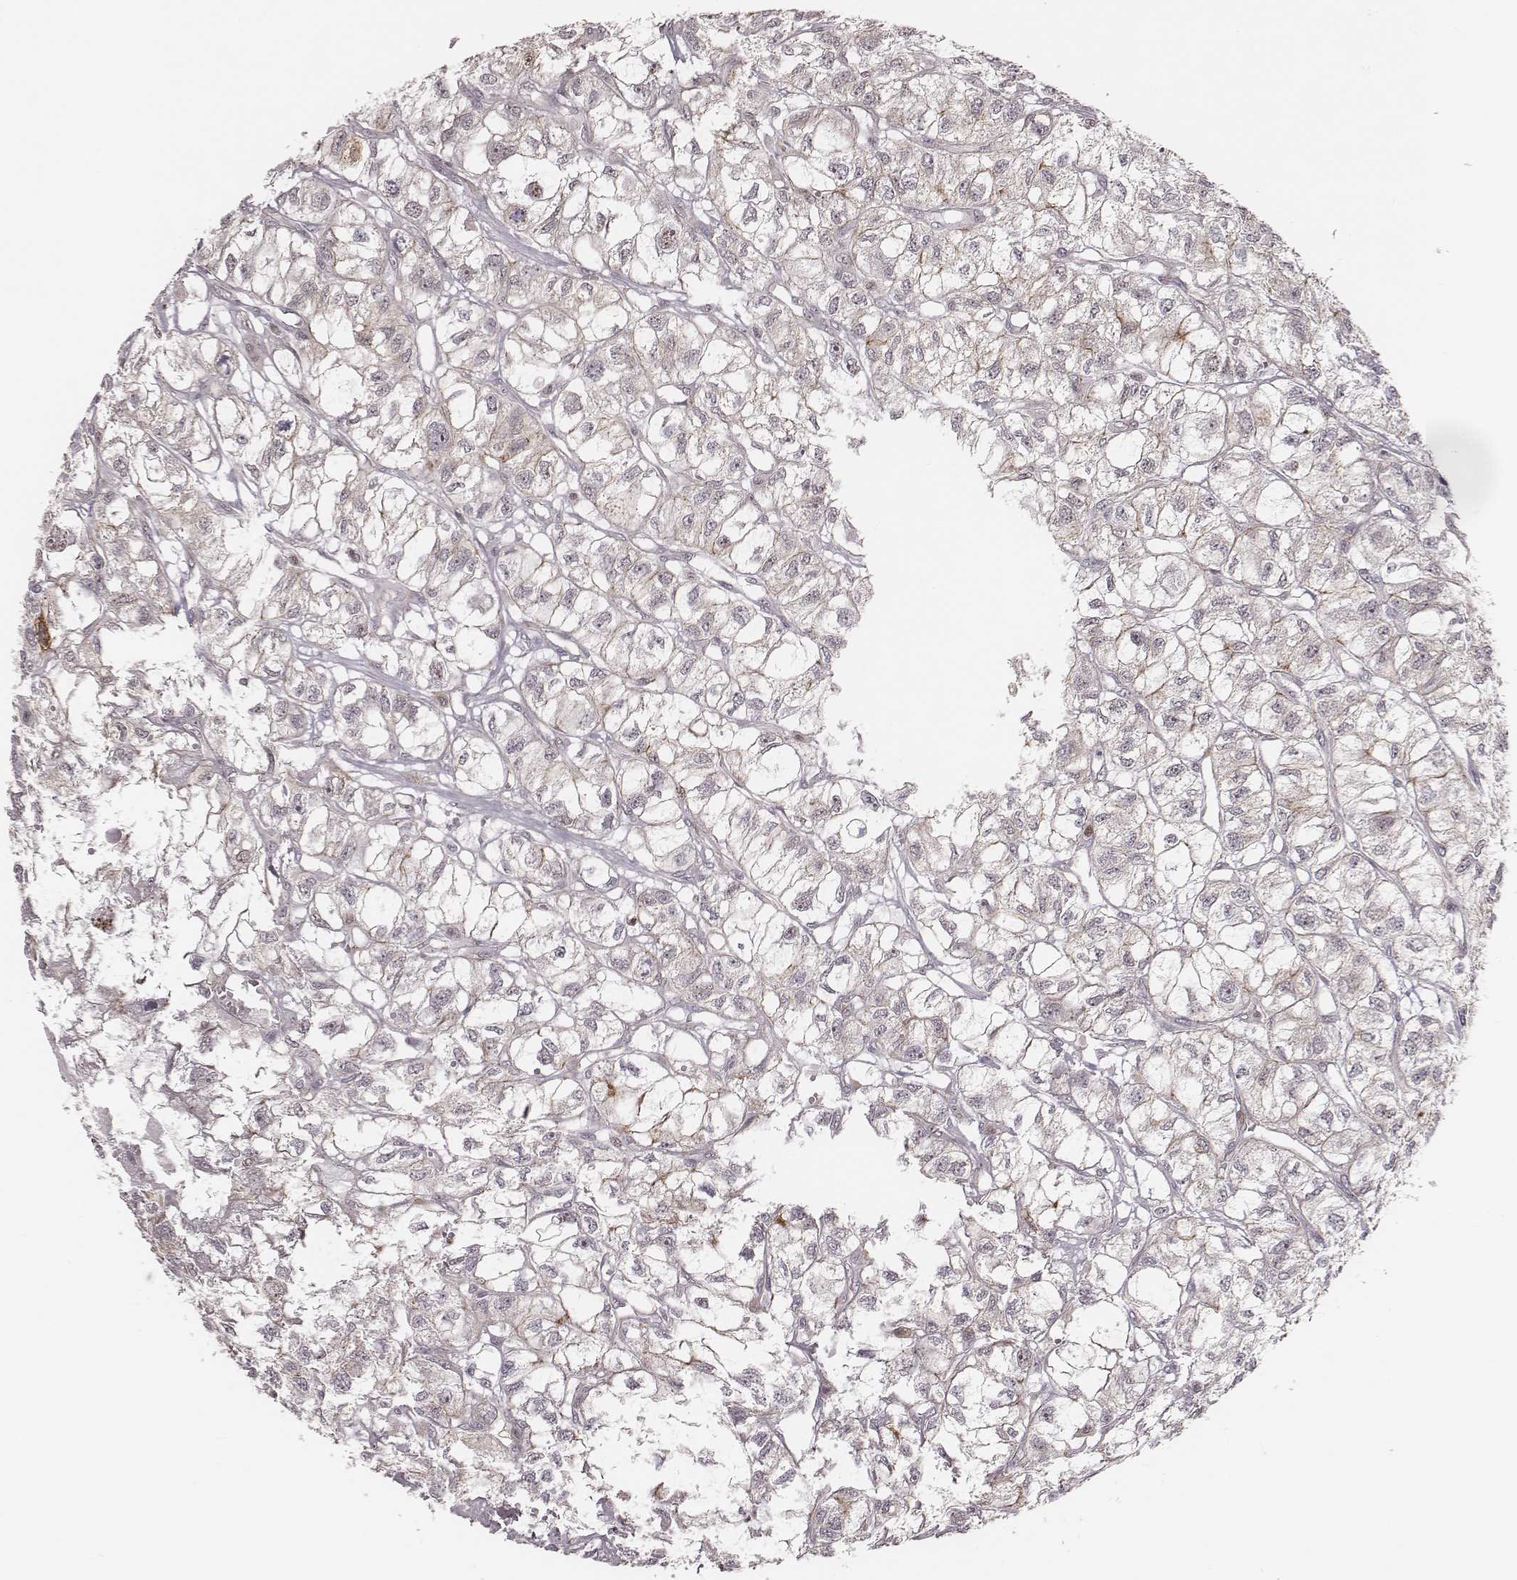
{"staining": {"intensity": "negative", "quantity": "none", "location": "none"}, "tissue": "renal cancer", "cell_type": "Tumor cells", "image_type": "cancer", "snomed": [{"axis": "morphology", "description": "Adenocarcinoma, NOS"}, {"axis": "topography", "description": "Kidney"}], "caption": "High magnification brightfield microscopy of renal cancer (adenocarcinoma) stained with DAB (brown) and counterstained with hematoxylin (blue): tumor cells show no significant expression.", "gene": "WDR59", "patient": {"sex": "male", "age": 56}}